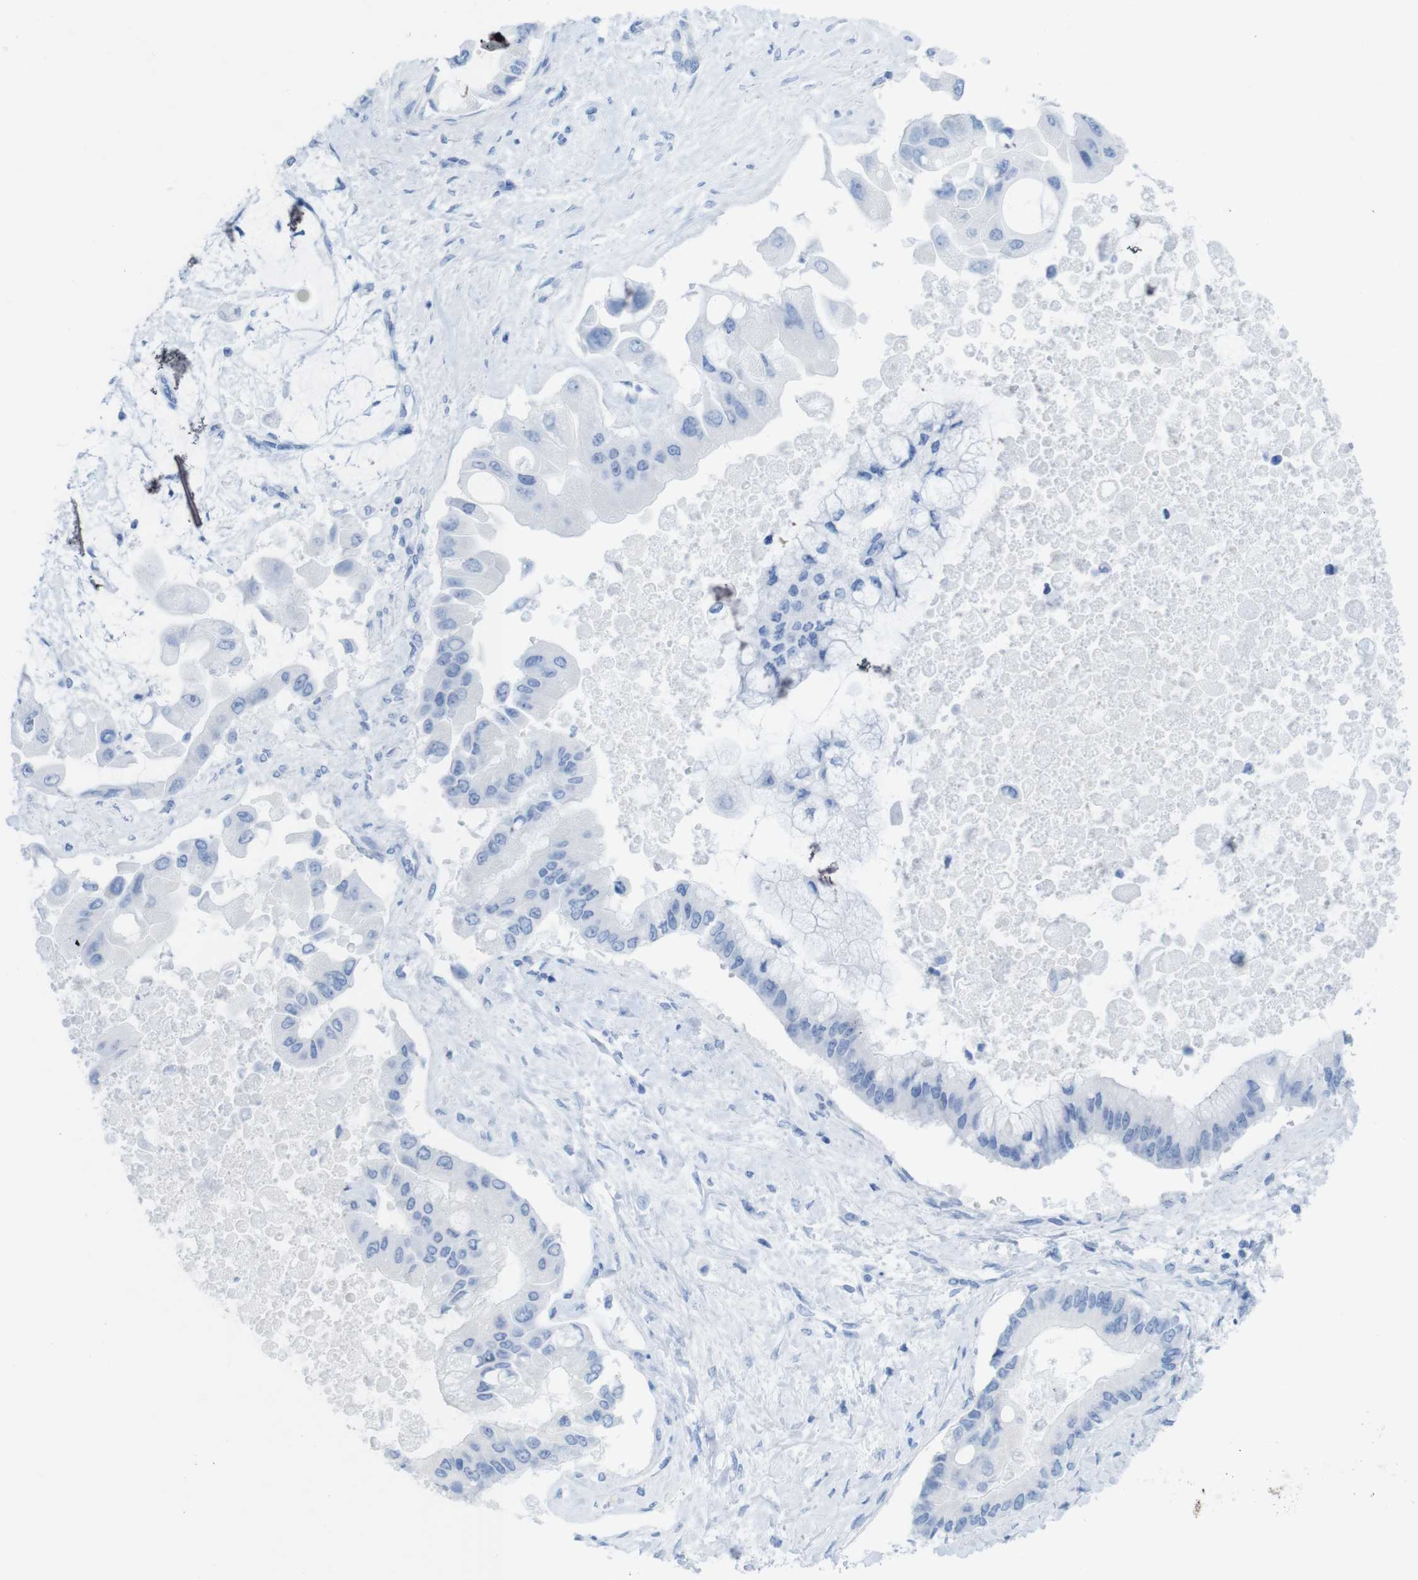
{"staining": {"intensity": "negative", "quantity": "none", "location": "none"}, "tissue": "liver cancer", "cell_type": "Tumor cells", "image_type": "cancer", "snomed": [{"axis": "morphology", "description": "Cholangiocarcinoma"}, {"axis": "topography", "description": "Liver"}], "caption": "Liver cancer (cholangiocarcinoma) stained for a protein using immunohistochemistry demonstrates no staining tumor cells.", "gene": "MYH7", "patient": {"sex": "male", "age": 50}}